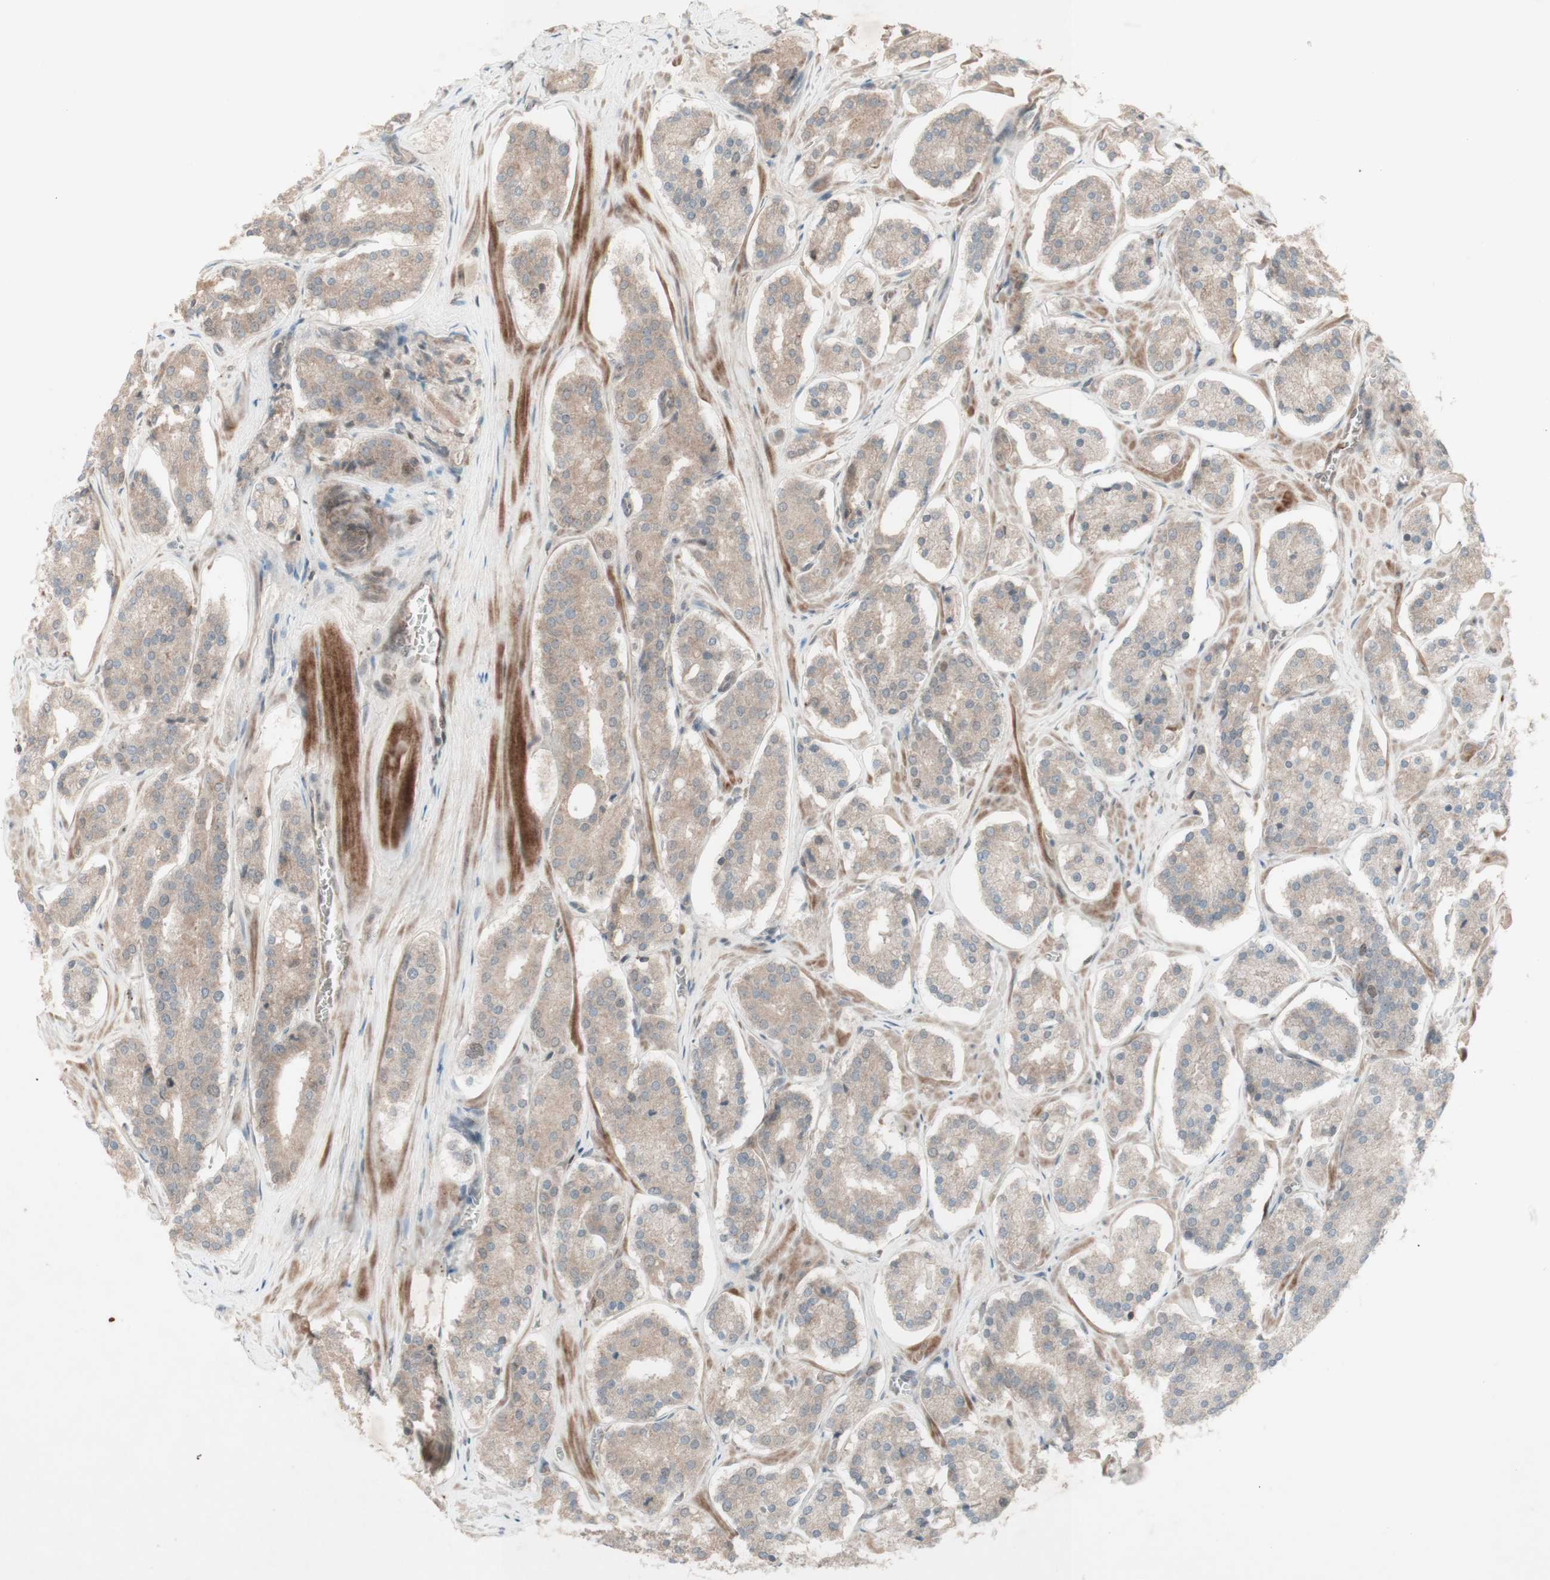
{"staining": {"intensity": "negative", "quantity": "none", "location": "none"}, "tissue": "prostate cancer", "cell_type": "Tumor cells", "image_type": "cancer", "snomed": [{"axis": "morphology", "description": "Adenocarcinoma, High grade"}, {"axis": "topography", "description": "Prostate"}], "caption": "A histopathology image of adenocarcinoma (high-grade) (prostate) stained for a protein exhibits no brown staining in tumor cells.", "gene": "MSH6", "patient": {"sex": "male", "age": 60}}